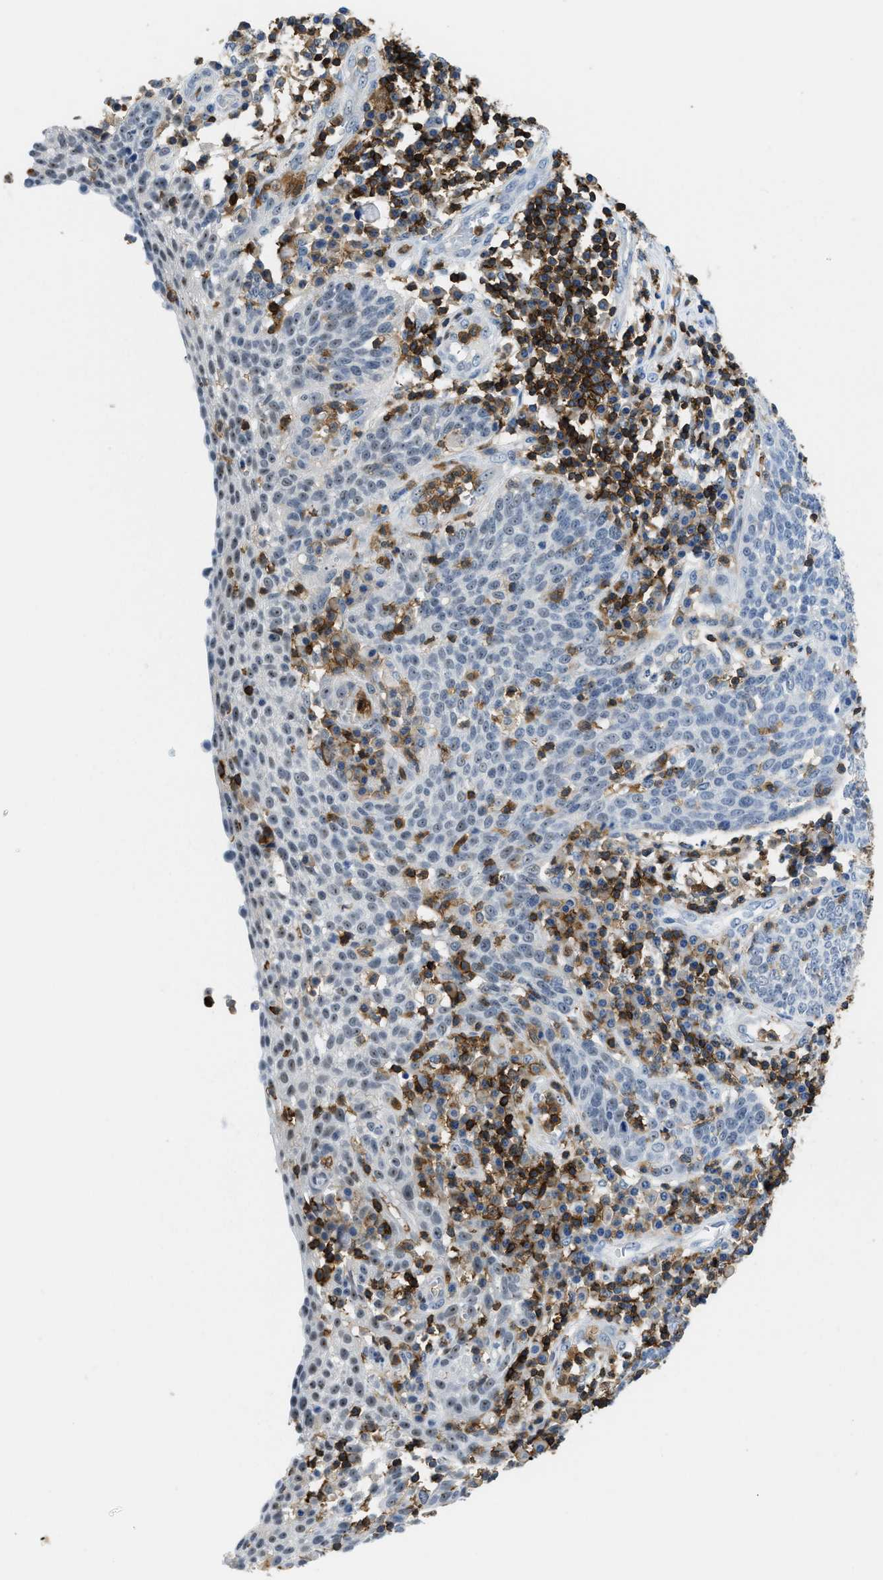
{"staining": {"intensity": "negative", "quantity": "none", "location": "none"}, "tissue": "cervical cancer", "cell_type": "Tumor cells", "image_type": "cancer", "snomed": [{"axis": "morphology", "description": "Squamous cell carcinoma, NOS"}, {"axis": "topography", "description": "Cervix"}], "caption": "IHC of cervical cancer displays no staining in tumor cells.", "gene": "FAM151A", "patient": {"sex": "female", "age": 34}}